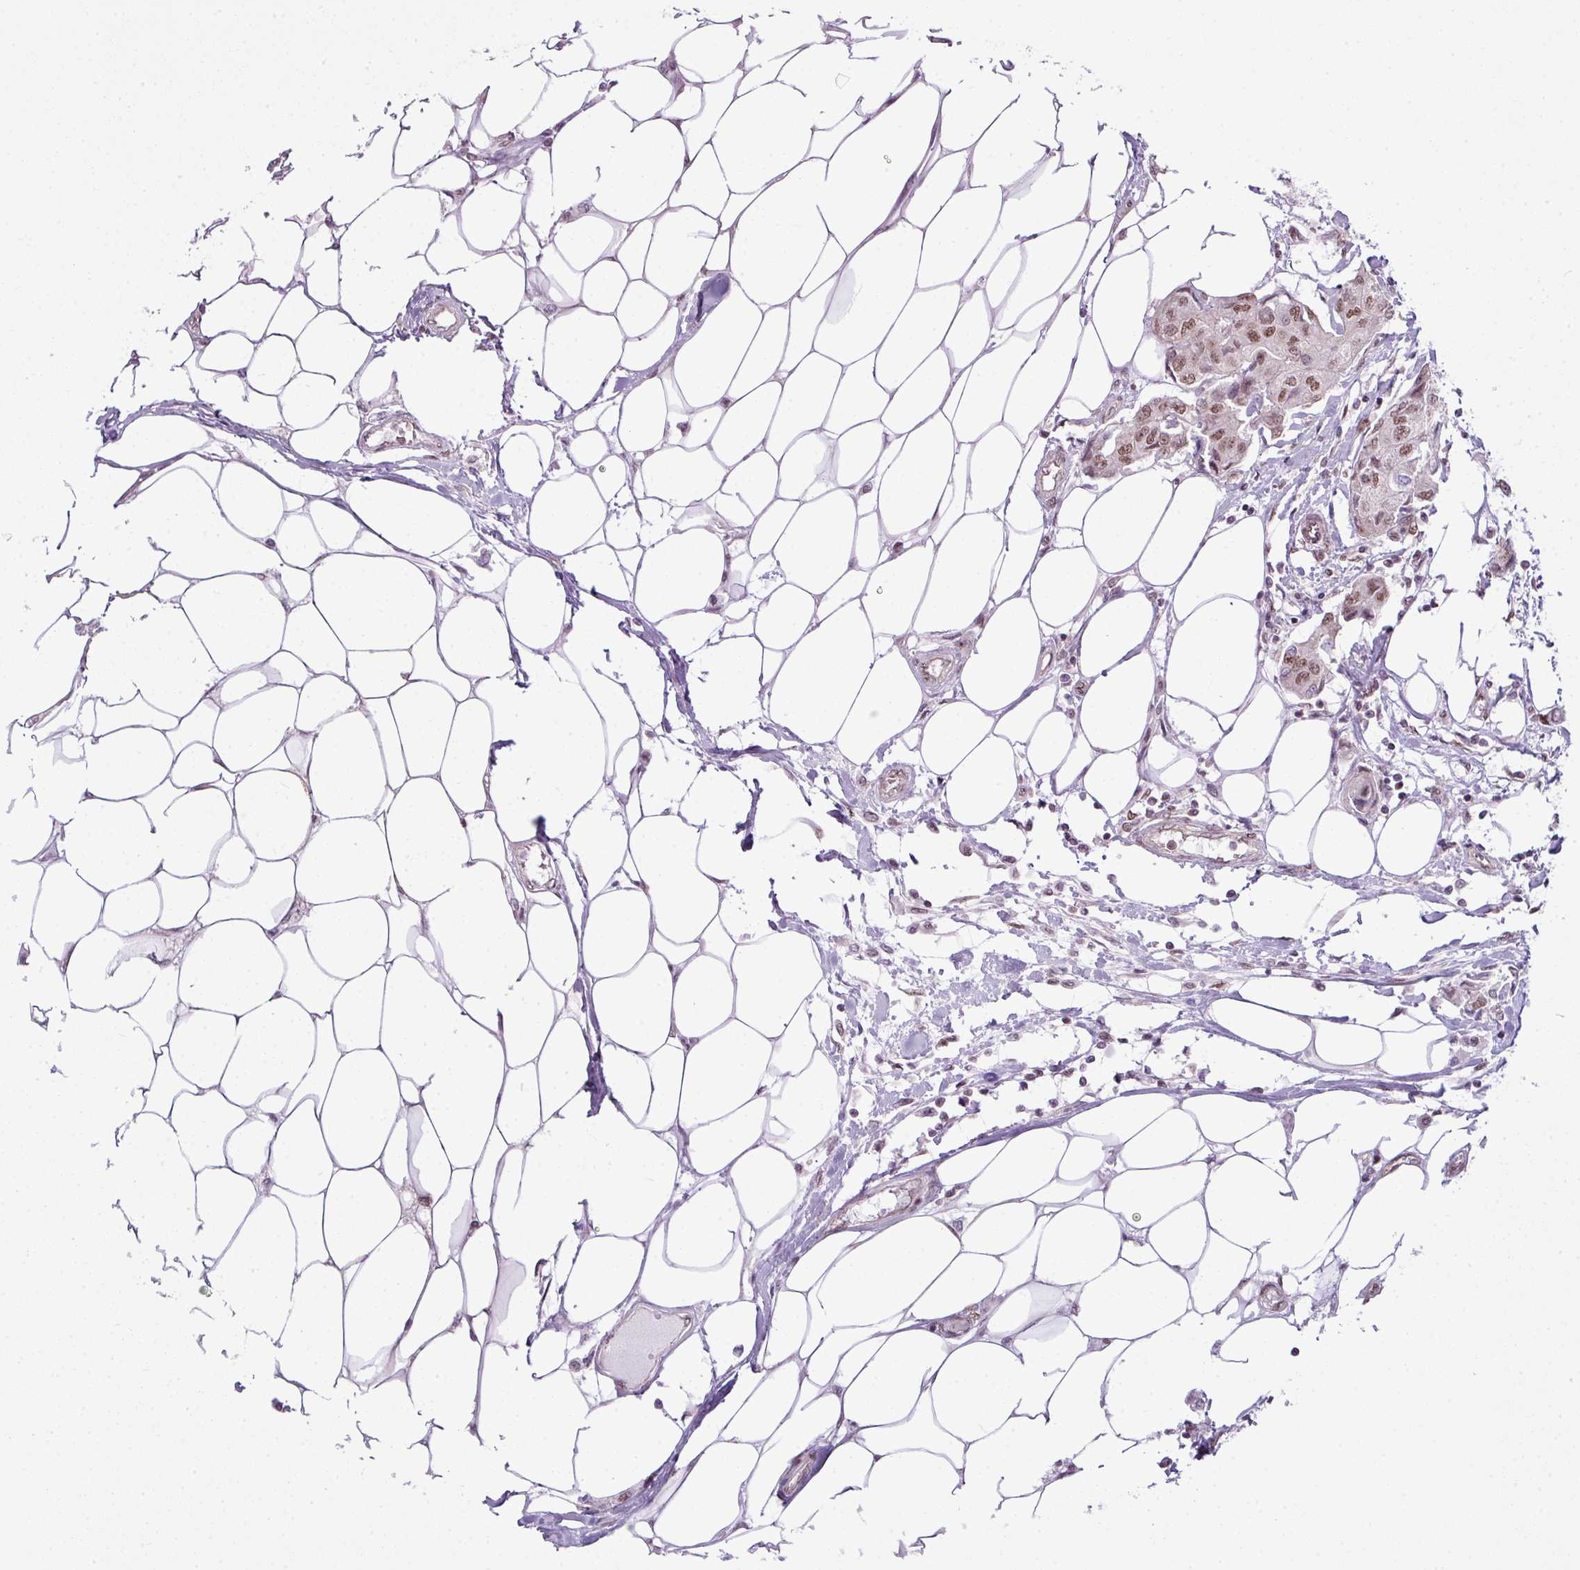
{"staining": {"intensity": "moderate", "quantity": ">75%", "location": "nuclear"}, "tissue": "breast cancer", "cell_type": "Tumor cells", "image_type": "cancer", "snomed": [{"axis": "morphology", "description": "Duct carcinoma"}, {"axis": "topography", "description": "Breast"}, {"axis": "topography", "description": "Lymph node"}], "caption": "Brown immunohistochemical staining in human breast invasive ductal carcinoma displays moderate nuclear expression in approximately >75% of tumor cells.", "gene": "ARL6IP4", "patient": {"sex": "female", "age": 80}}